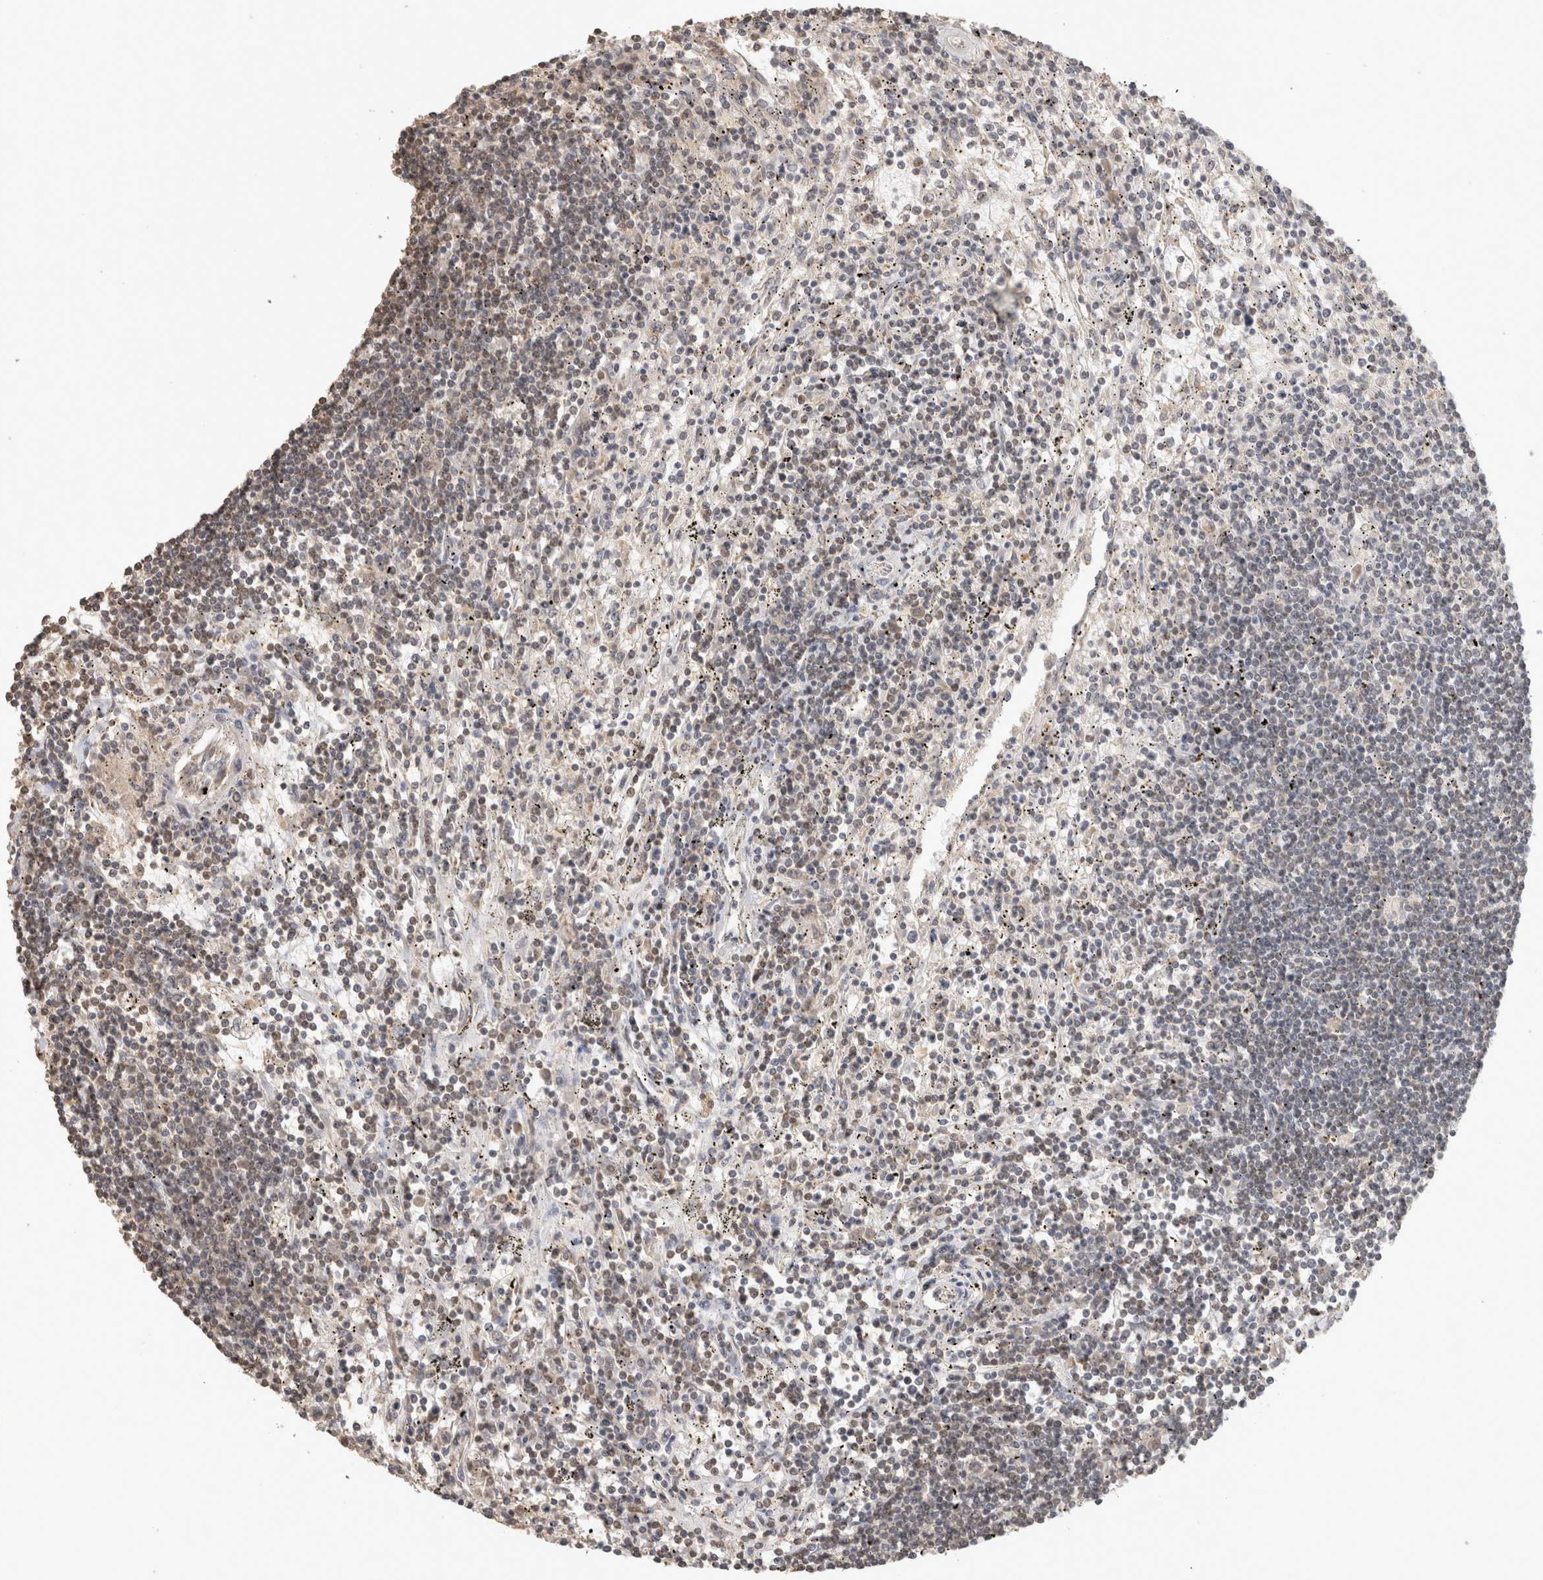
{"staining": {"intensity": "weak", "quantity": "<25%", "location": "cytoplasmic/membranous"}, "tissue": "lymphoma", "cell_type": "Tumor cells", "image_type": "cancer", "snomed": [{"axis": "morphology", "description": "Malignant lymphoma, non-Hodgkin's type, Low grade"}, {"axis": "topography", "description": "Spleen"}], "caption": "Immunohistochemical staining of human lymphoma exhibits no significant positivity in tumor cells. (DAB immunohistochemistry (IHC) visualized using brightfield microscopy, high magnification).", "gene": "BNIP3L", "patient": {"sex": "male", "age": 76}}